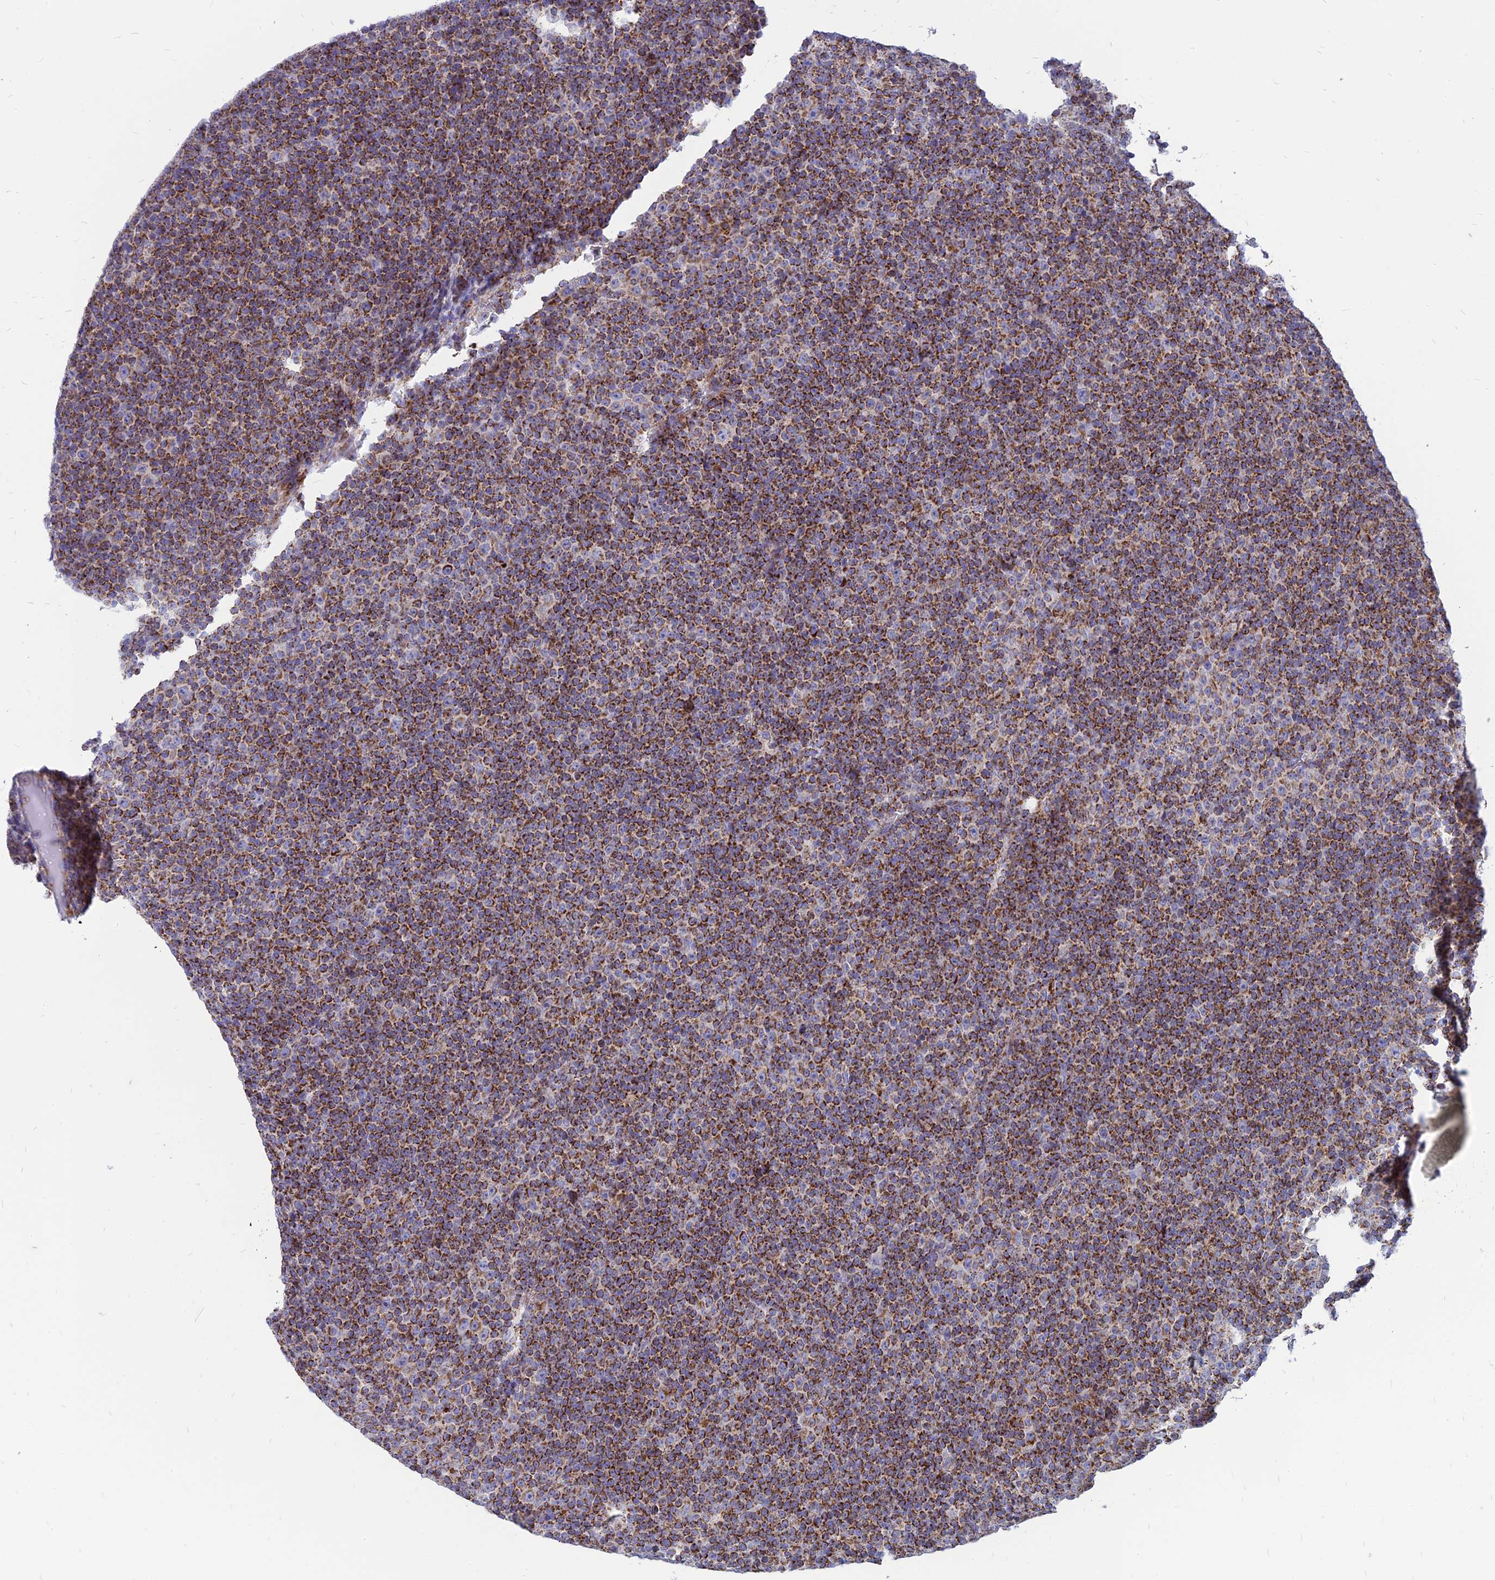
{"staining": {"intensity": "strong", "quantity": "25%-75%", "location": "cytoplasmic/membranous"}, "tissue": "lymphoma", "cell_type": "Tumor cells", "image_type": "cancer", "snomed": [{"axis": "morphology", "description": "Malignant lymphoma, non-Hodgkin's type, Low grade"}, {"axis": "topography", "description": "Lymph node"}], "caption": "A high-resolution photomicrograph shows immunohistochemistry staining of lymphoma, which displays strong cytoplasmic/membranous expression in approximately 25%-75% of tumor cells. Nuclei are stained in blue.", "gene": "PACC1", "patient": {"sex": "female", "age": 67}}